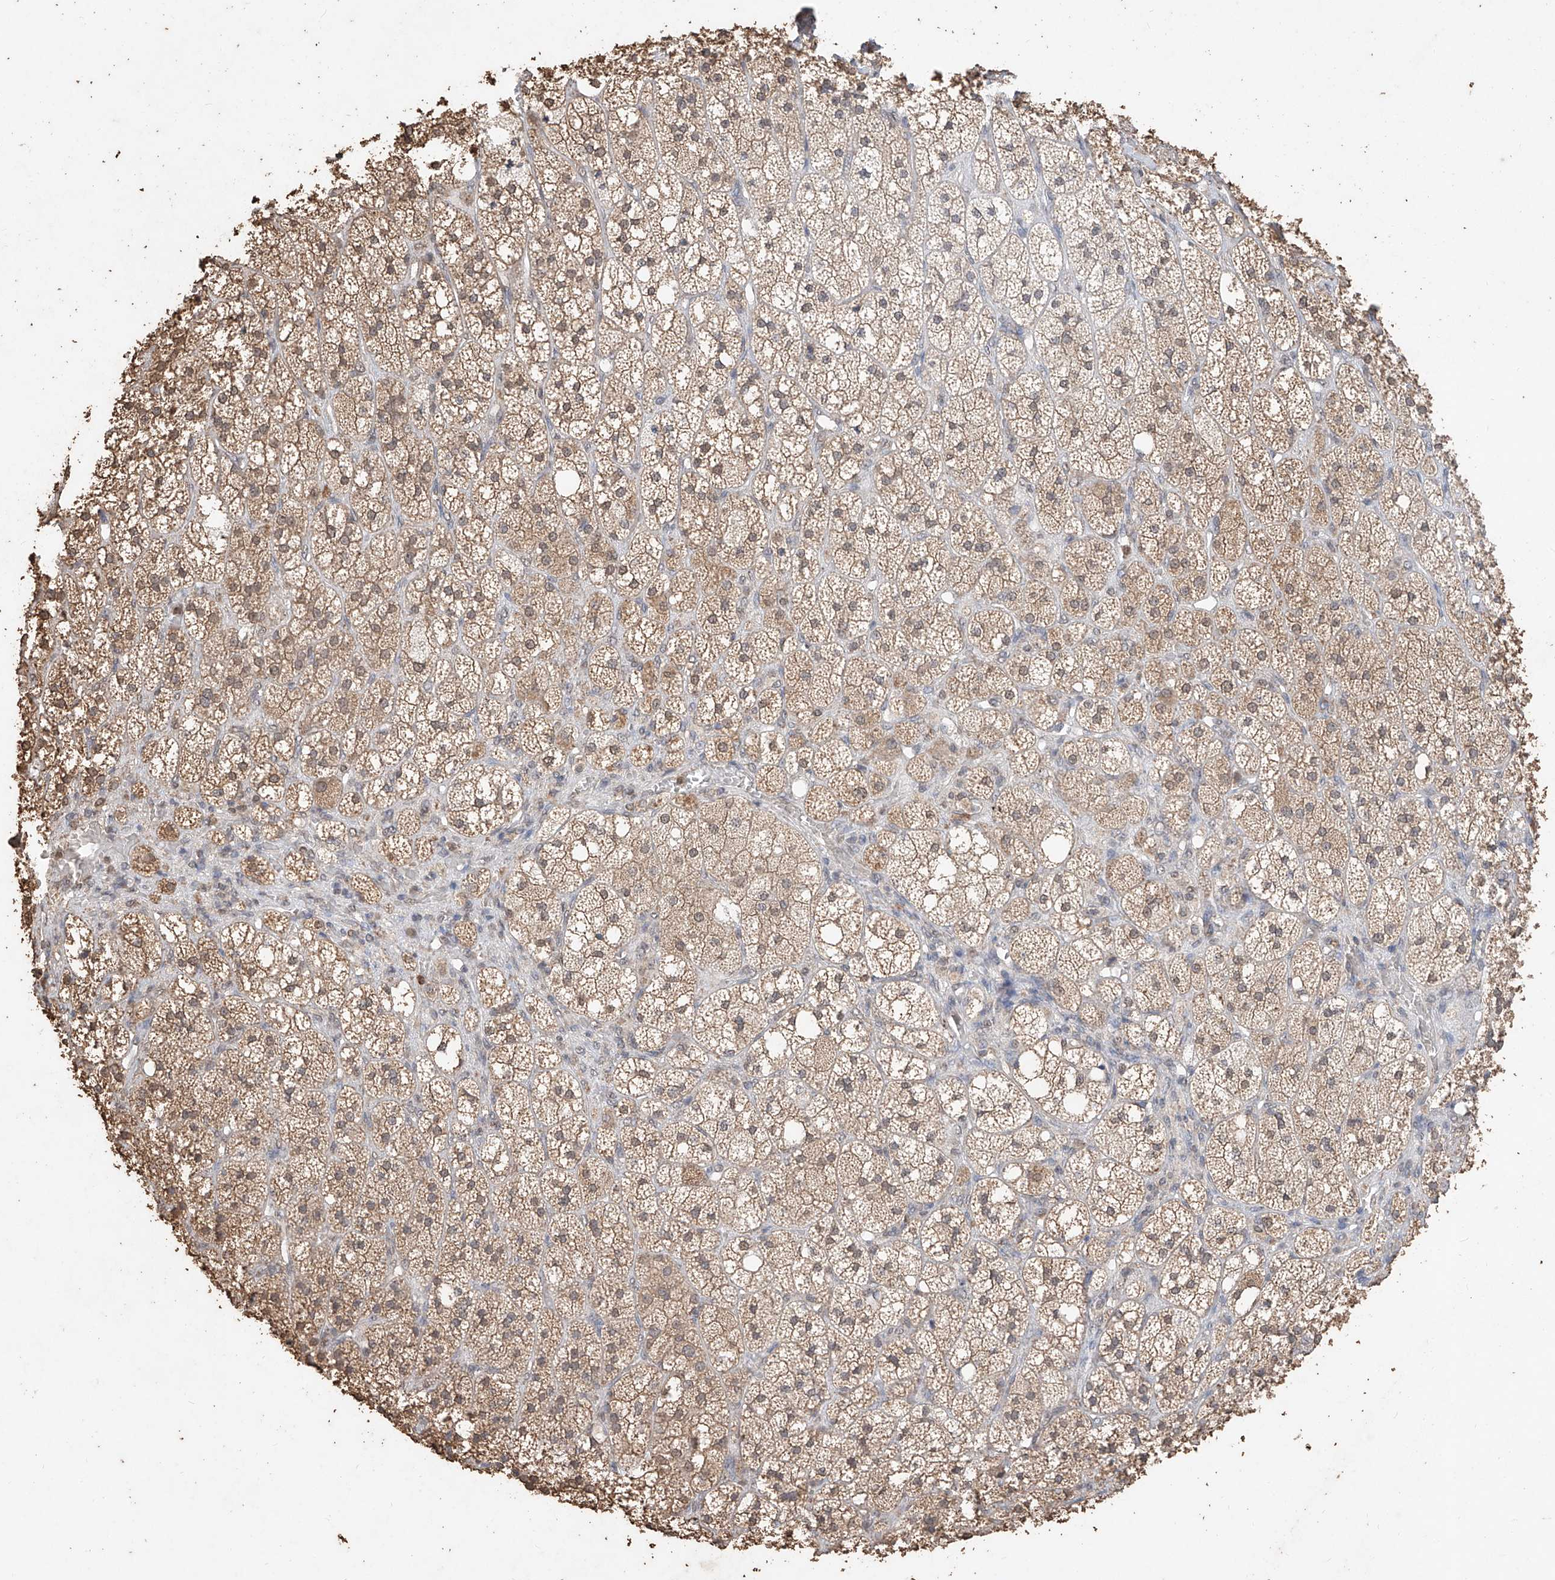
{"staining": {"intensity": "moderate", "quantity": "25%-75%", "location": "cytoplasmic/membranous"}, "tissue": "adrenal gland", "cell_type": "Glandular cells", "image_type": "normal", "snomed": [{"axis": "morphology", "description": "Normal tissue, NOS"}, {"axis": "topography", "description": "Adrenal gland"}], "caption": "A brown stain highlights moderate cytoplasmic/membranous staining of a protein in glandular cells of normal adrenal gland. (Stains: DAB (3,3'-diaminobenzidine) in brown, nuclei in blue, Microscopy: brightfield microscopy at high magnification).", "gene": "ELOVL1", "patient": {"sex": "male", "age": 61}}